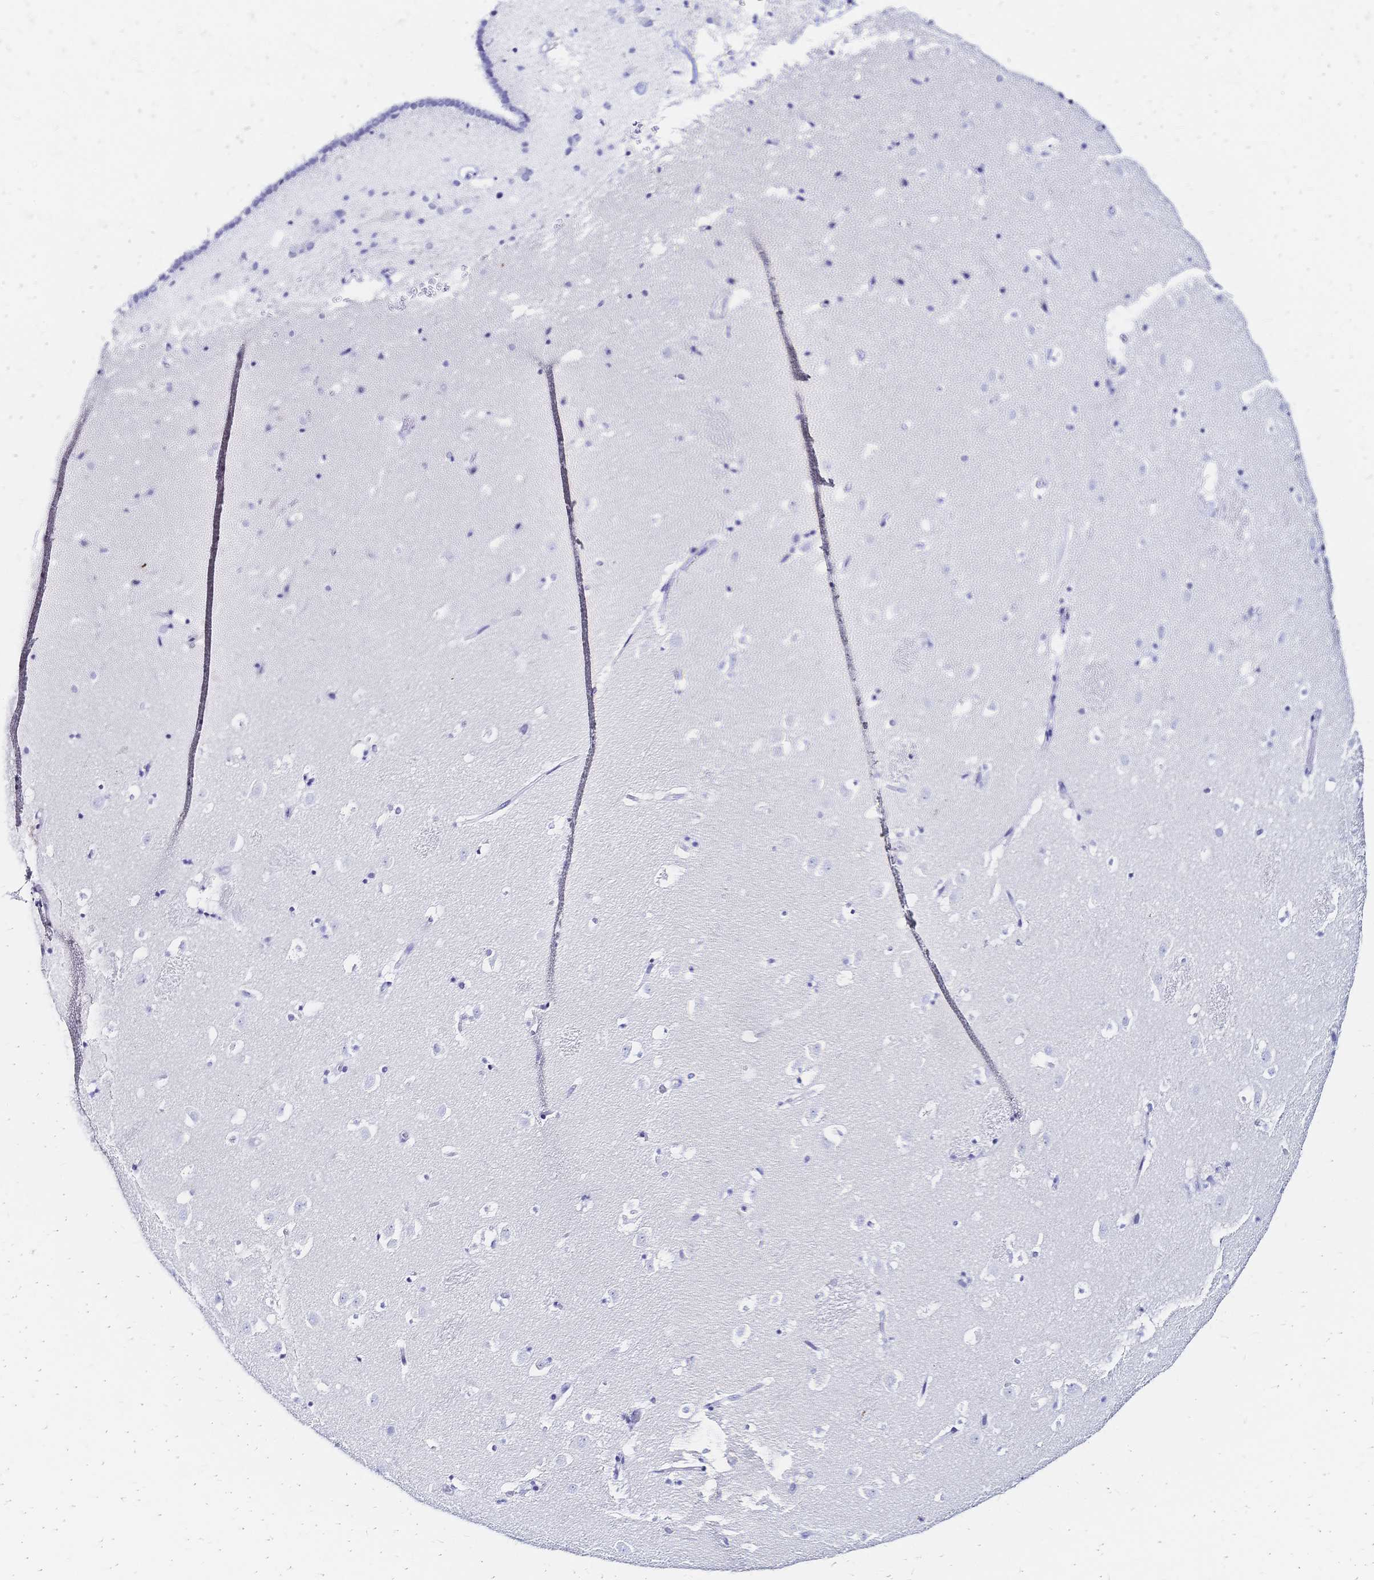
{"staining": {"intensity": "negative", "quantity": "none", "location": "none"}, "tissue": "caudate", "cell_type": "Glial cells", "image_type": "normal", "snomed": [{"axis": "morphology", "description": "Normal tissue, NOS"}, {"axis": "topography", "description": "Lateral ventricle wall"}], "caption": "Immunohistochemistry micrograph of normal caudate stained for a protein (brown), which shows no staining in glial cells.", "gene": "SLC5A1", "patient": {"sex": "male", "age": 37}}